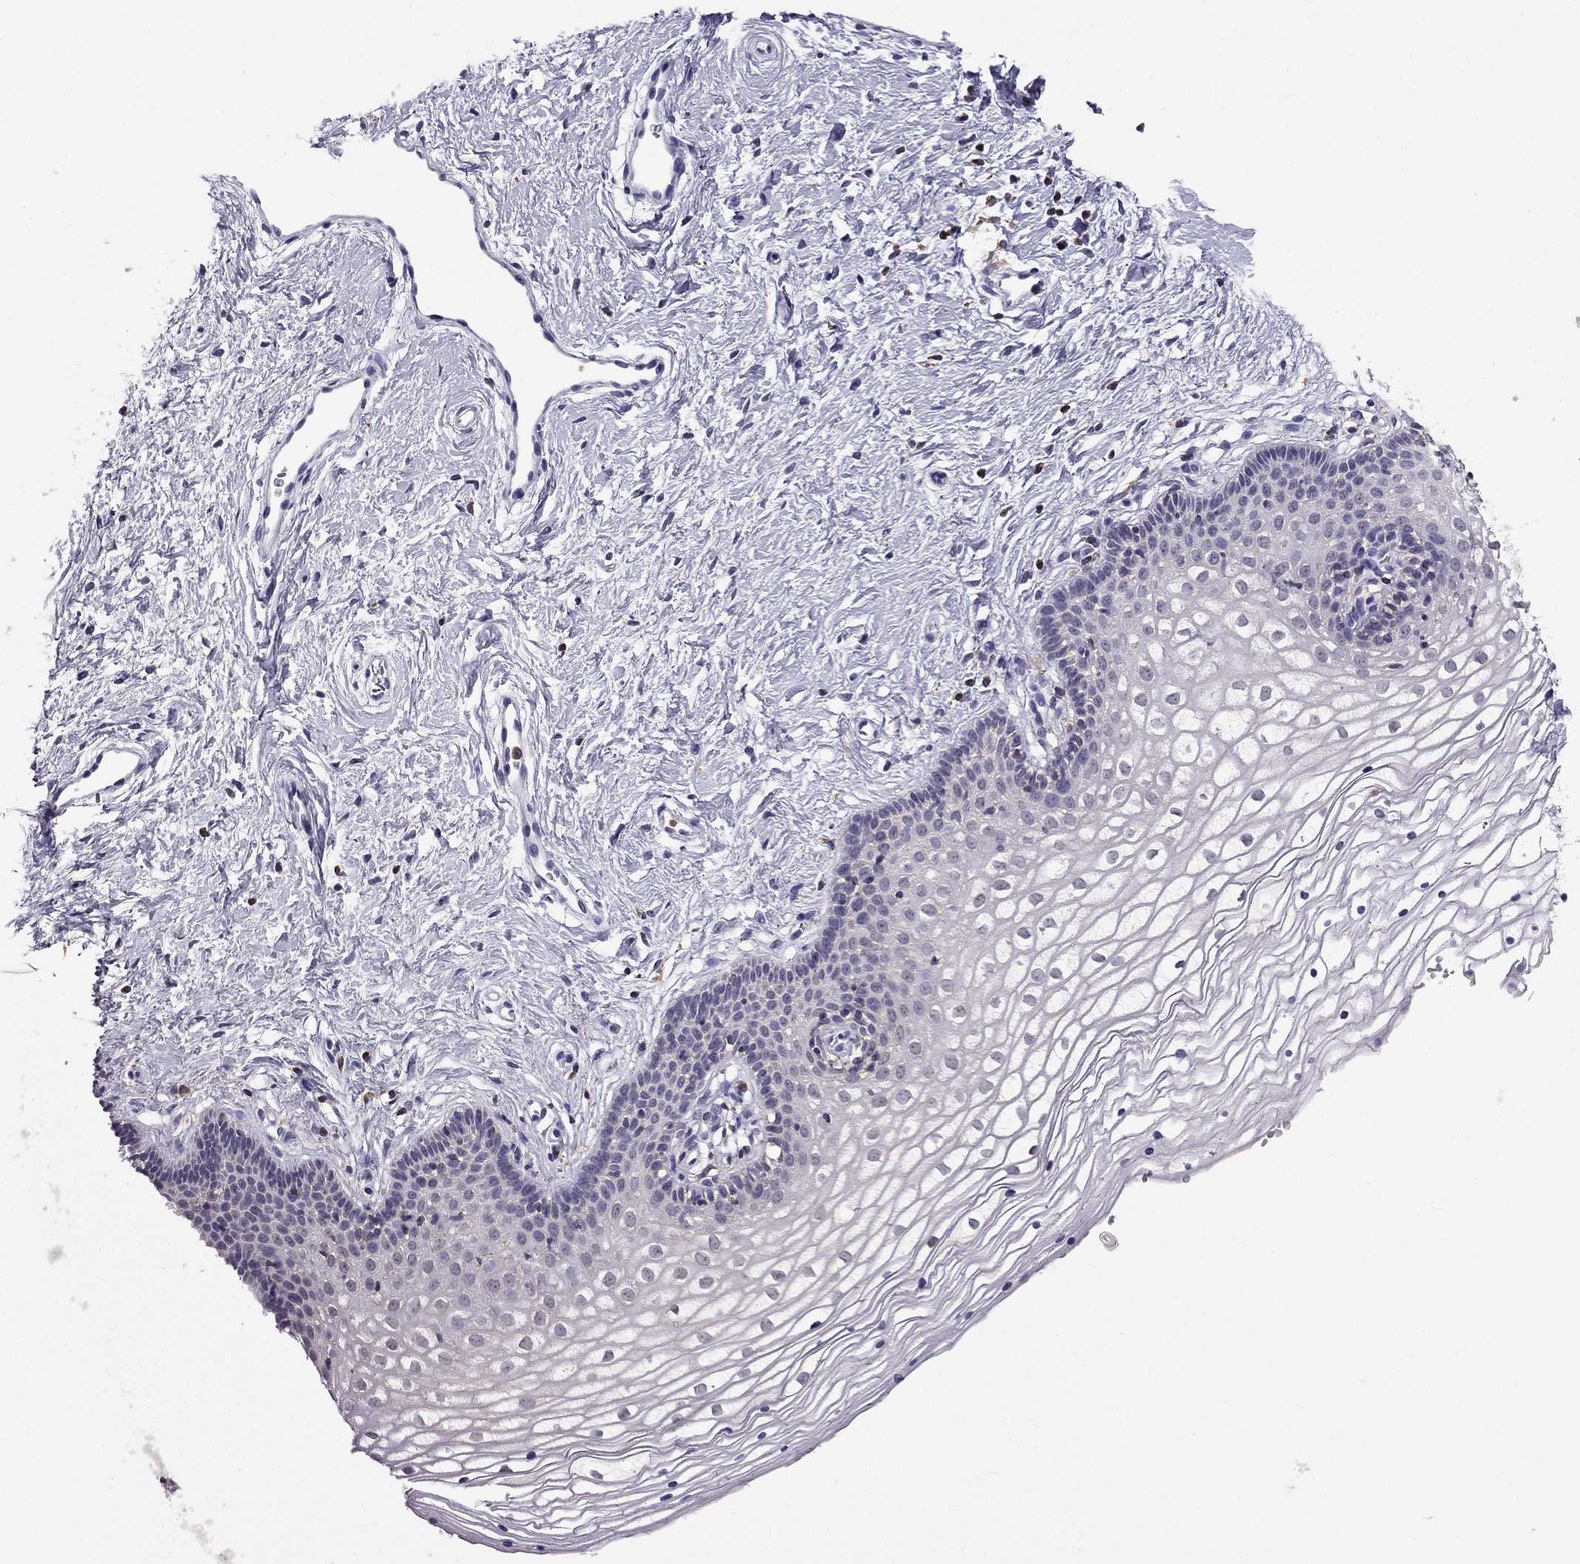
{"staining": {"intensity": "negative", "quantity": "none", "location": "none"}, "tissue": "vagina", "cell_type": "Squamous epithelial cells", "image_type": "normal", "snomed": [{"axis": "morphology", "description": "Normal tissue, NOS"}, {"axis": "topography", "description": "Vagina"}], "caption": "A high-resolution image shows IHC staining of unremarkable vagina, which demonstrates no significant staining in squamous epithelial cells.", "gene": "CCK", "patient": {"sex": "female", "age": 36}}